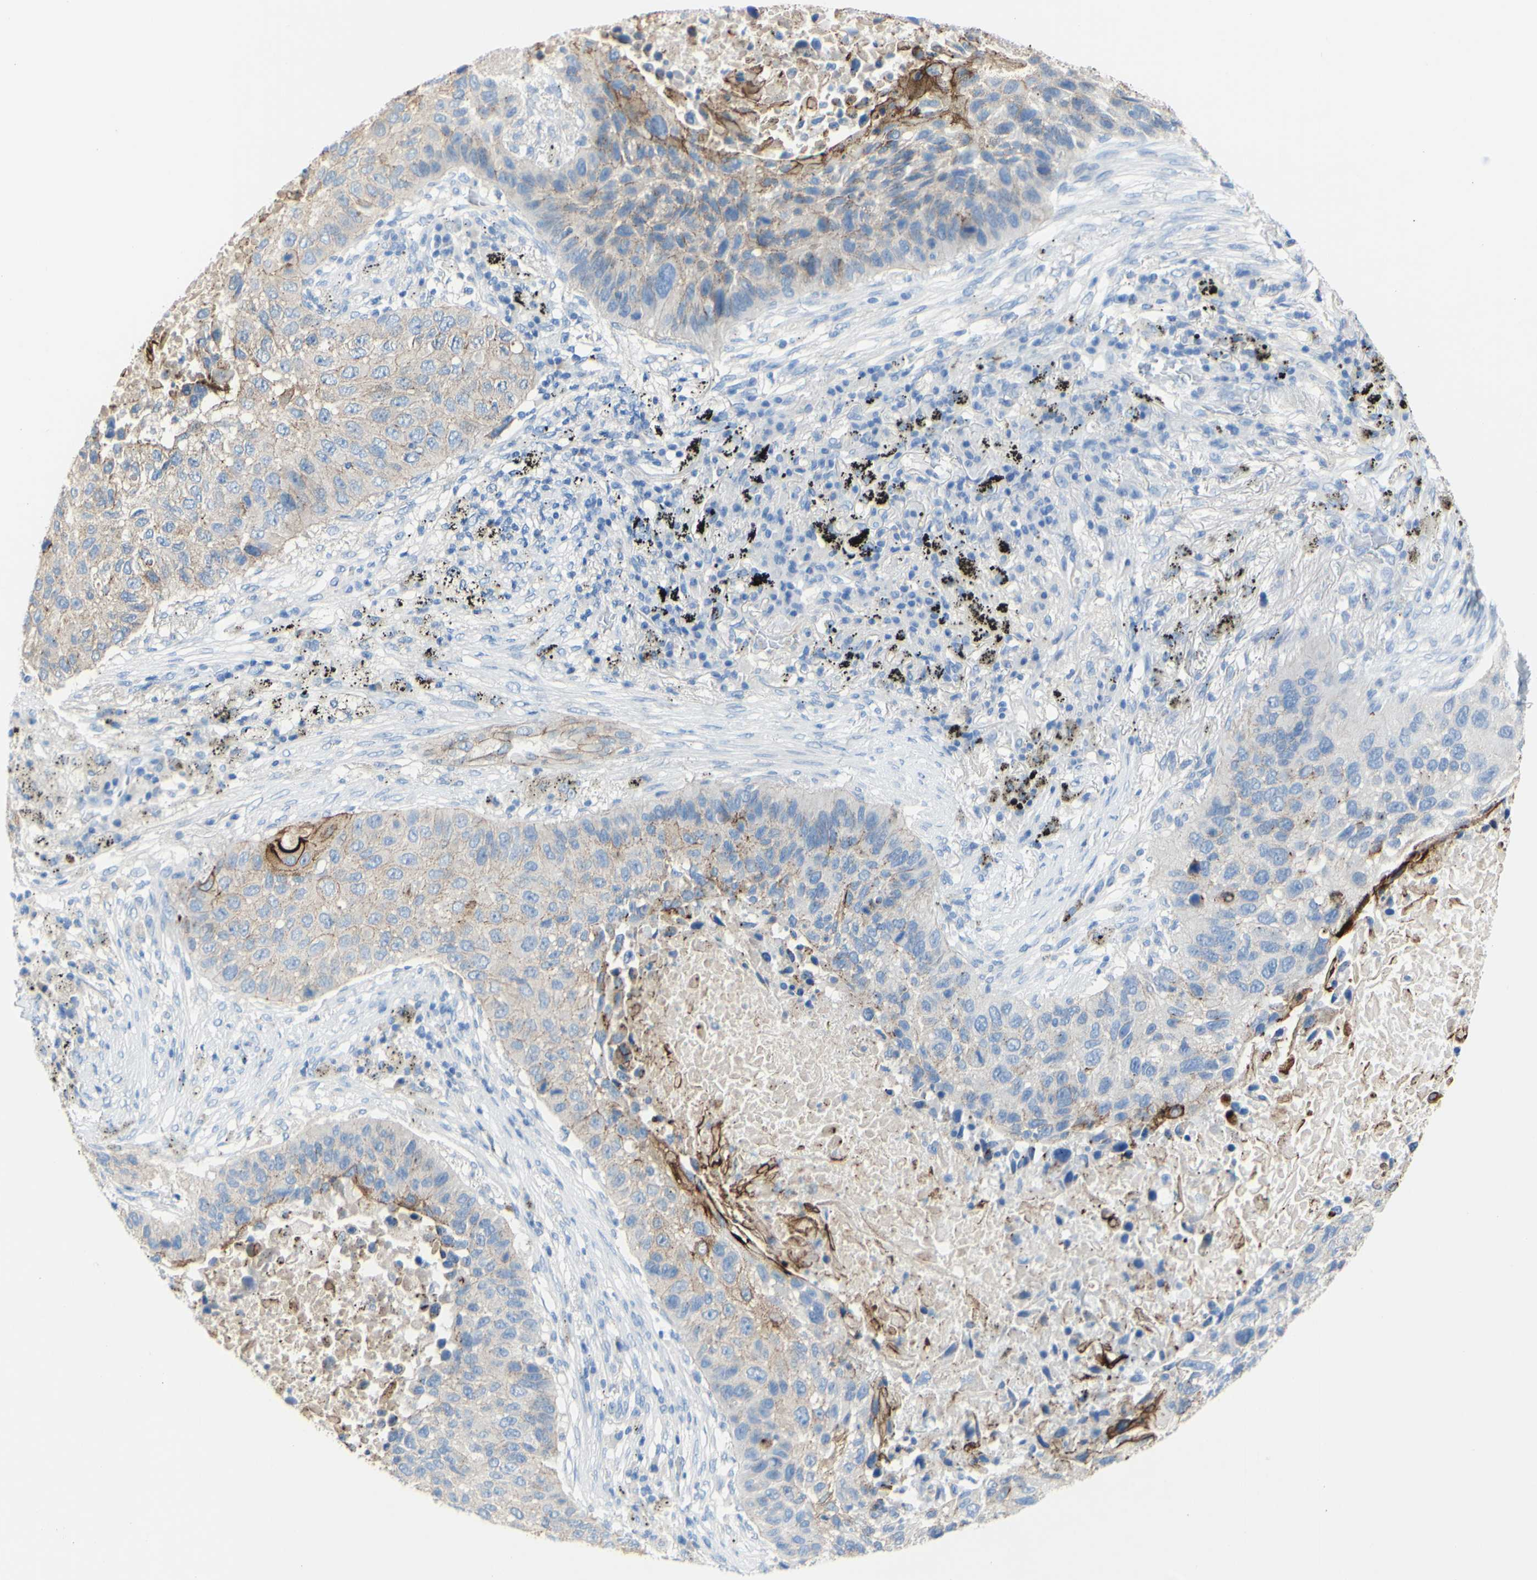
{"staining": {"intensity": "moderate", "quantity": "25%-75%", "location": "cytoplasmic/membranous"}, "tissue": "lung cancer", "cell_type": "Tumor cells", "image_type": "cancer", "snomed": [{"axis": "morphology", "description": "Squamous cell carcinoma, NOS"}, {"axis": "topography", "description": "Lung"}], "caption": "The immunohistochemical stain highlights moderate cytoplasmic/membranous staining in tumor cells of lung cancer (squamous cell carcinoma) tissue.", "gene": "DSC2", "patient": {"sex": "male", "age": 57}}